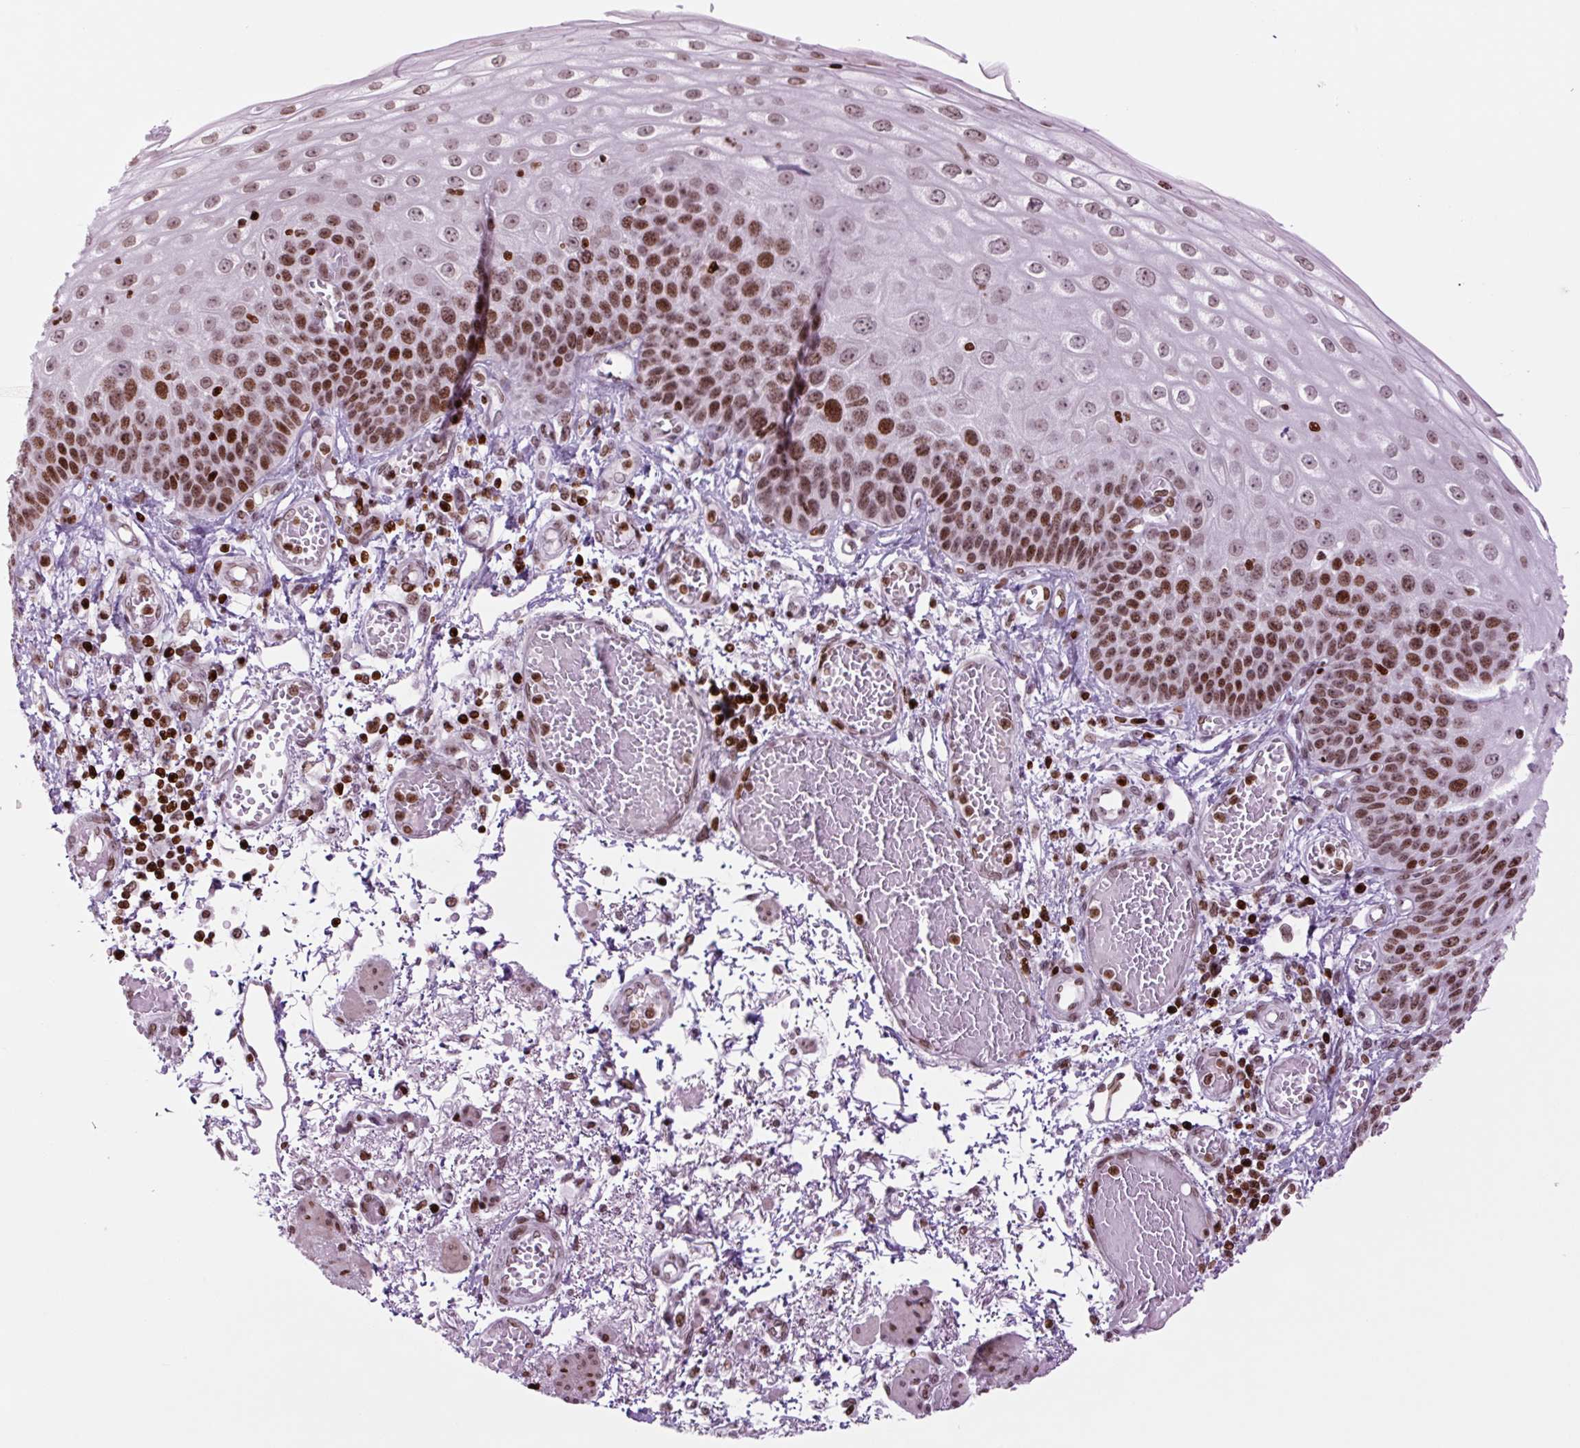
{"staining": {"intensity": "strong", "quantity": ">75%", "location": "nuclear"}, "tissue": "esophagus", "cell_type": "Squamous epithelial cells", "image_type": "normal", "snomed": [{"axis": "morphology", "description": "Normal tissue, NOS"}, {"axis": "morphology", "description": "Adenocarcinoma, NOS"}, {"axis": "topography", "description": "Esophagus"}], "caption": "Immunohistochemical staining of normal human esophagus reveals strong nuclear protein staining in approximately >75% of squamous epithelial cells.", "gene": "H1", "patient": {"sex": "male", "age": 81}}